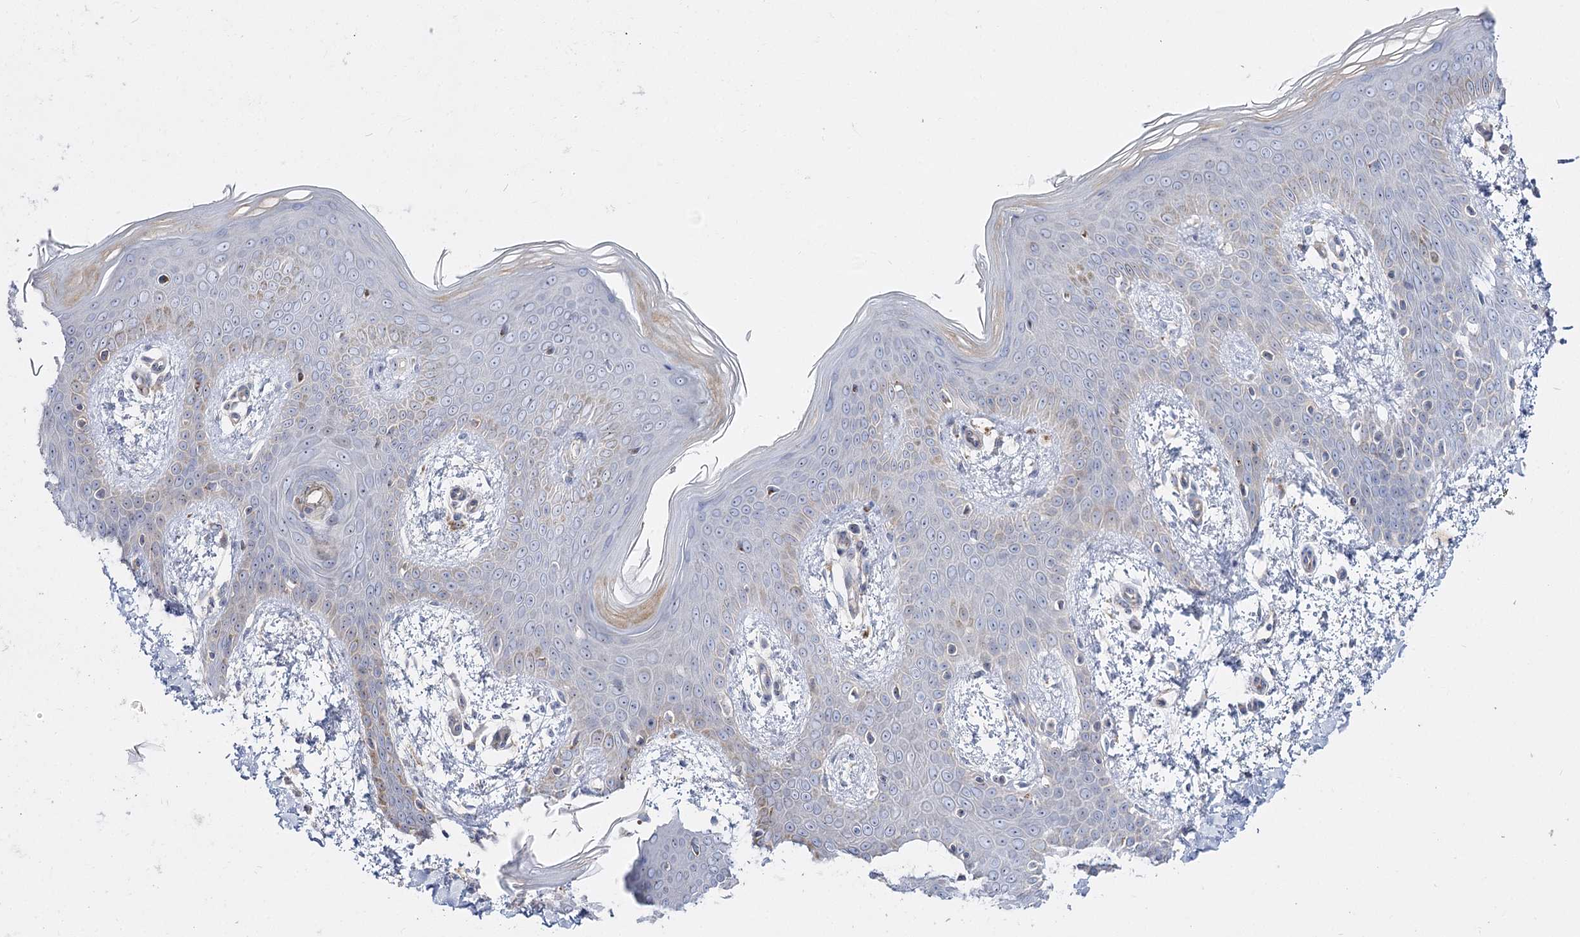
{"staining": {"intensity": "negative", "quantity": "none", "location": "none"}, "tissue": "skin", "cell_type": "Fibroblasts", "image_type": "normal", "snomed": [{"axis": "morphology", "description": "Normal tissue, NOS"}, {"axis": "topography", "description": "Skin"}], "caption": "Histopathology image shows no protein positivity in fibroblasts of benign skin. (DAB IHC, high magnification).", "gene": "SUOX", "patient": {"sex": "male", "age": 36}}